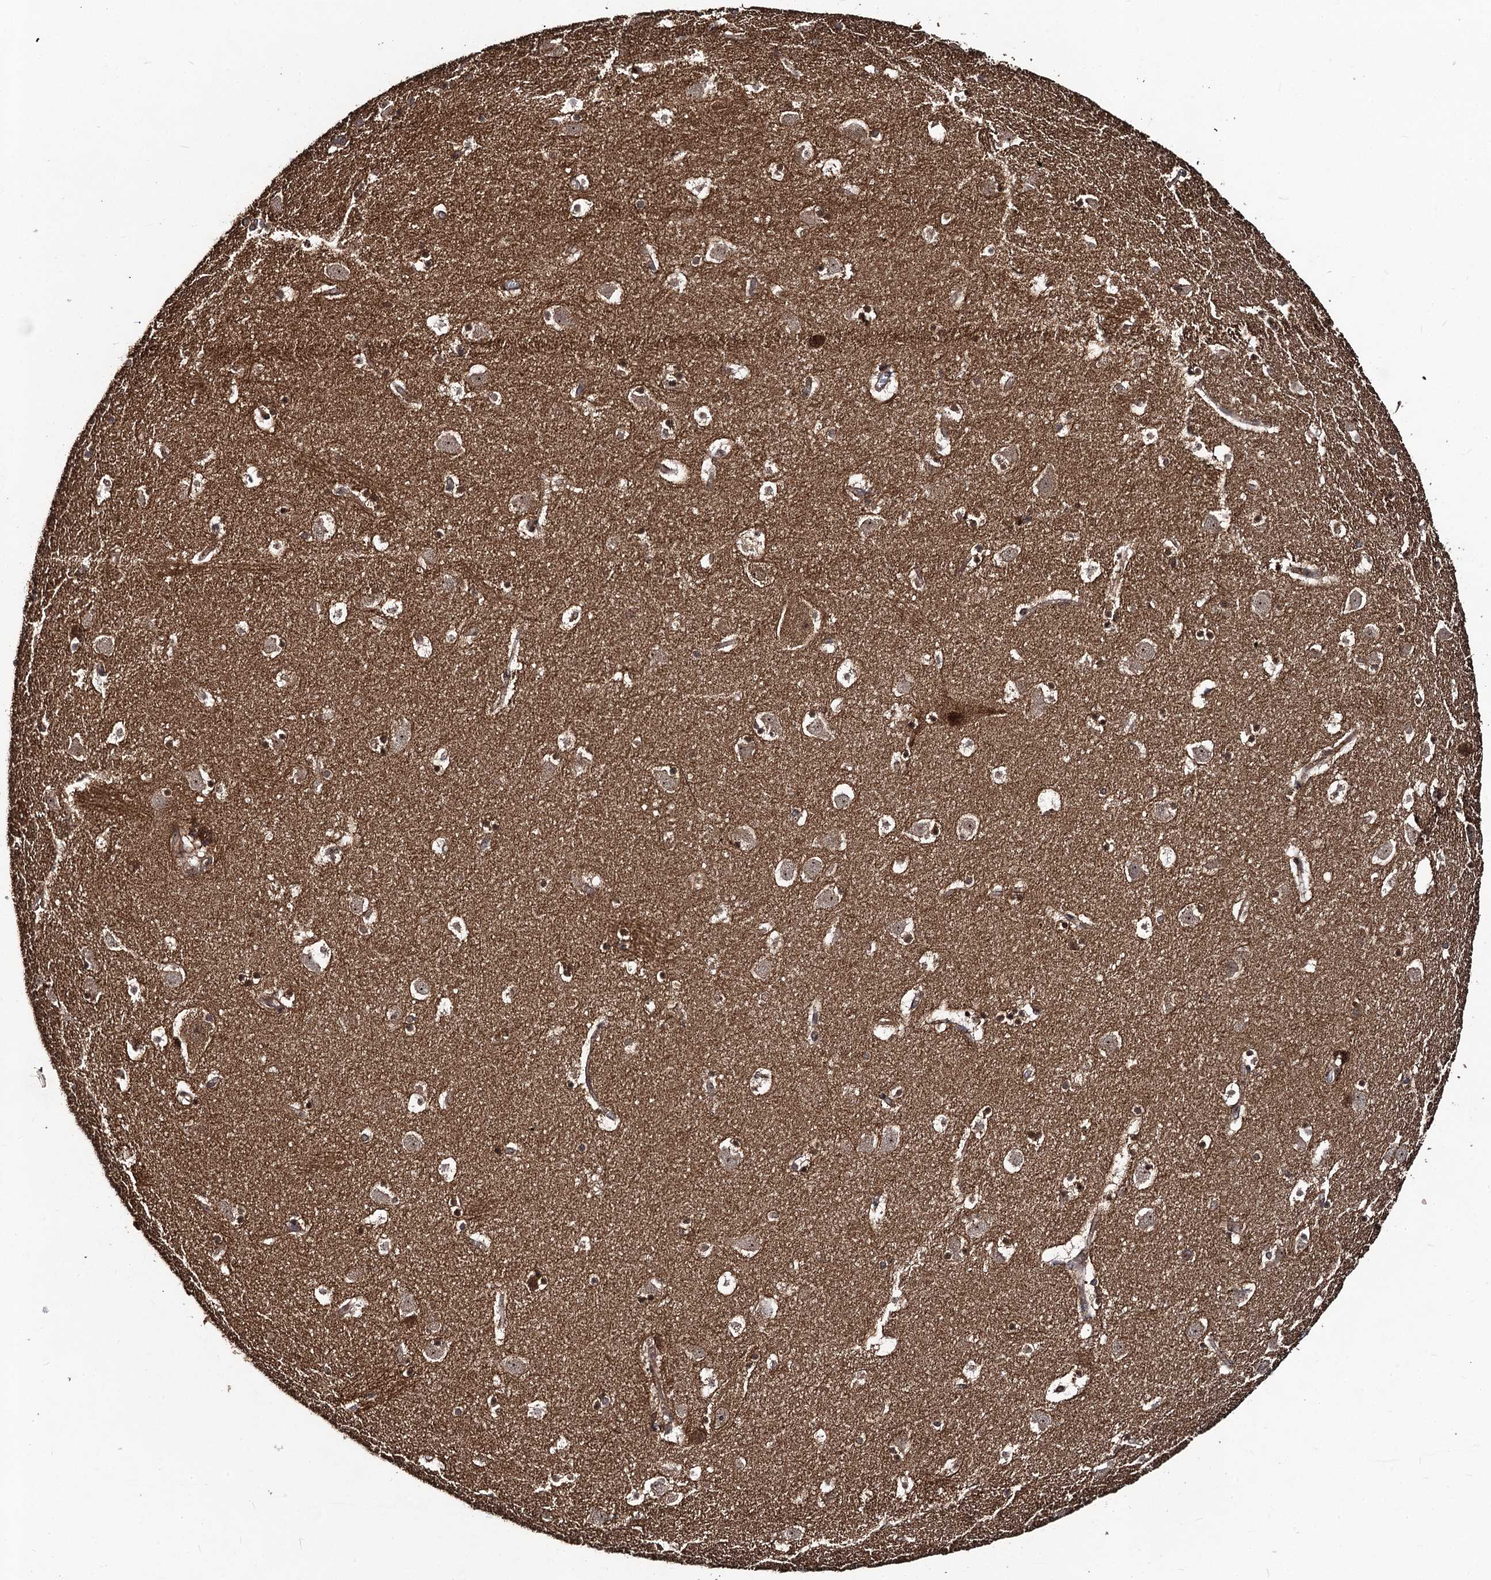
{"staining": {"intensity": "moderate", "quantity": "<25%", "location": "cytoplasmic/membranous"}, "tissue": "caudate", "cell_type": "Glial cells", "image_type": "normal", "snomed": [{"axis": "morphology", "description": "Normal tissue, NOS"}, {"axis": "topography", "description": "Lateral ventricle wall"}], "caption": "An image of caudate stained for a protein displays moderate cytoplasmic/membranous brown staining in glial cells.", "gene": "KXD1", "patient": {"sex": "male", "age": 45}}